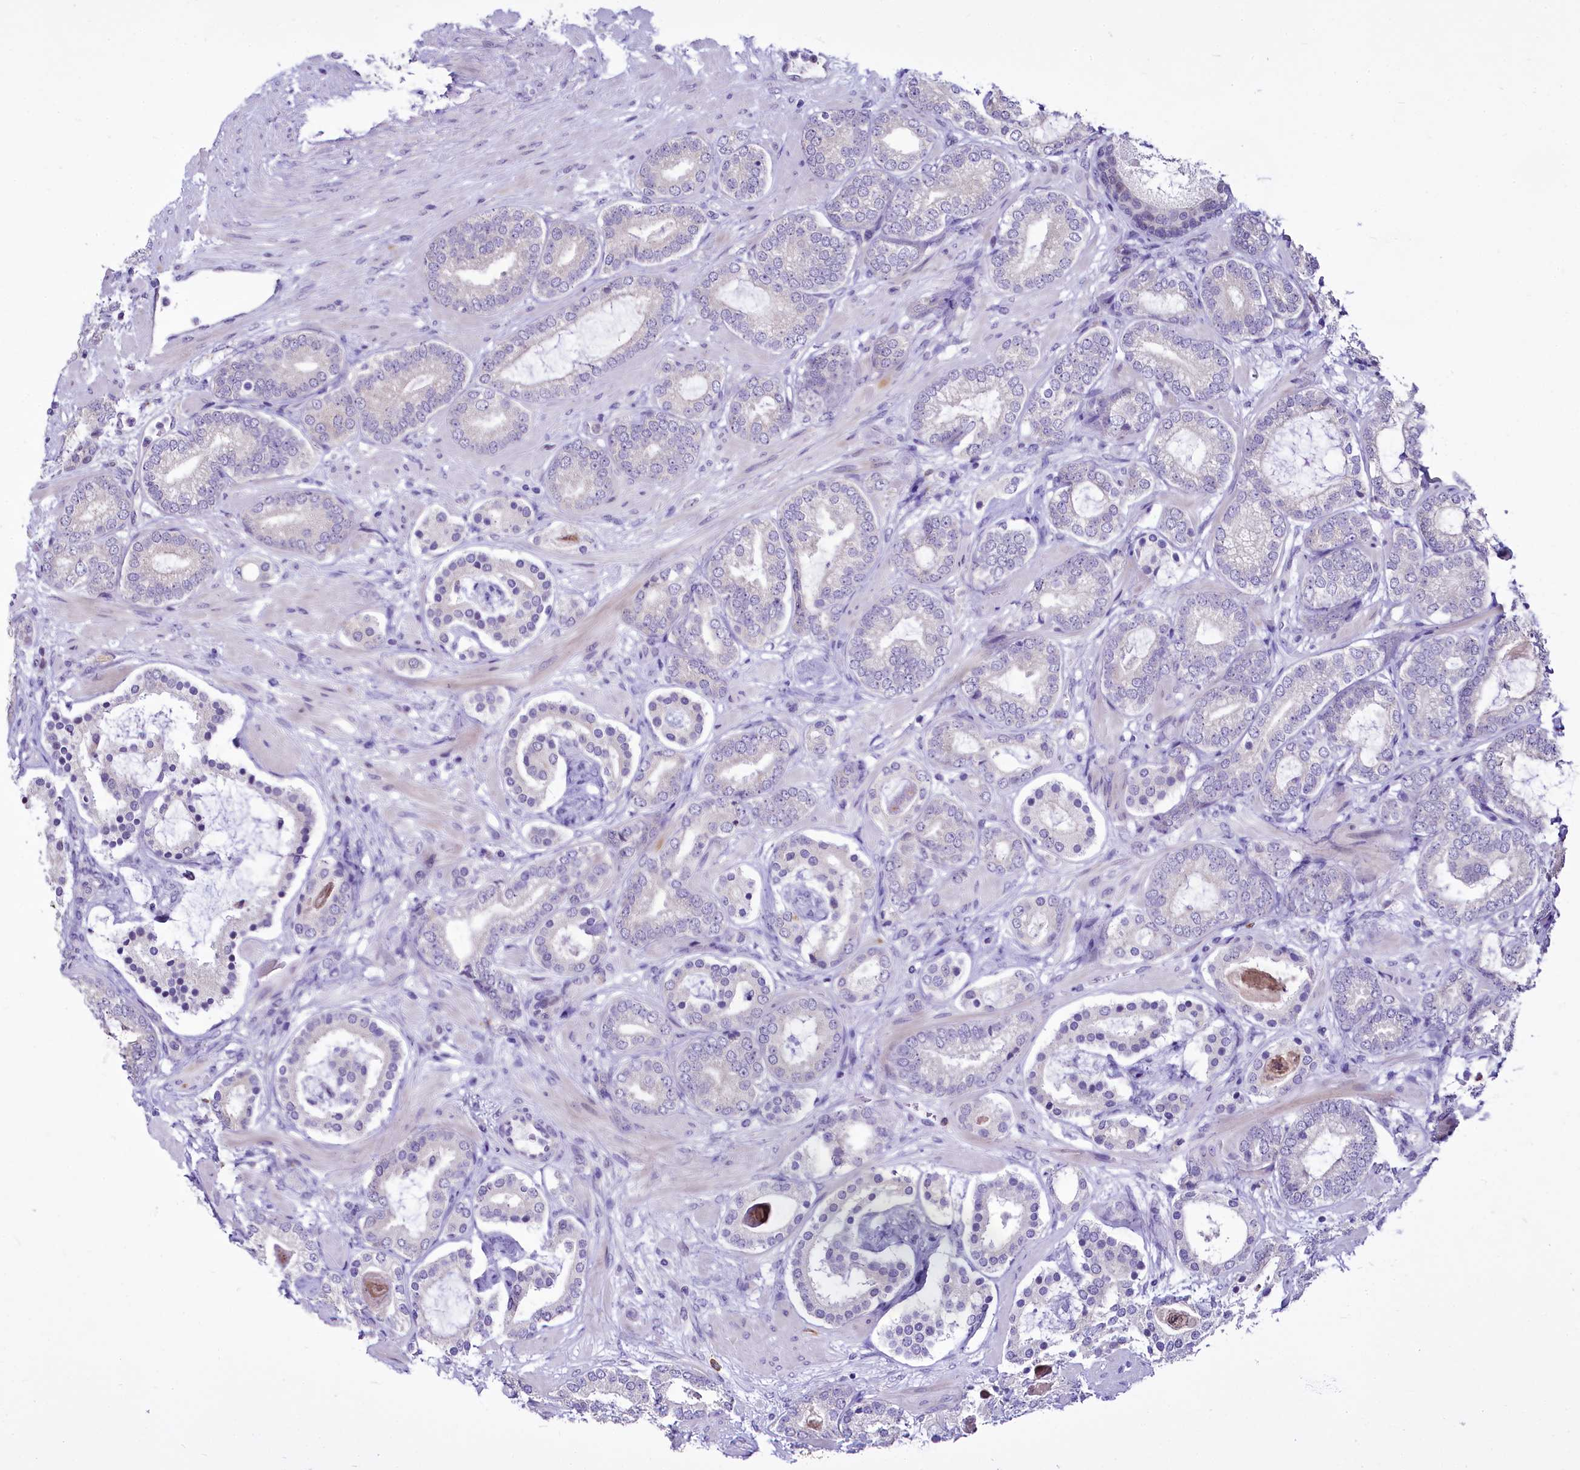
{"staining": {"intensity": "negative", "quantity": "none", "location": "none"}, "tissue": "prostate cancer", "cell_type": "Tumor cells", "image_type": "cancer", "snomed": [{"axis": "morphology", "description": "Adenocarcinoma, High grade"}, {"axis": "topography", "description": "Prostate"}], "caption": "Immunohistochemistry (IHC) micrograph of neoplastic tissue: human prostate high-grade adenocarcinoma stained with DAB (3,3'-diaminobenzidine) reveals no significant protein expression in tumor cells. (Brightfield microscopy of DAB immunohistochemistry (IHC) at high magnification).", "gene": "BANK1", "patient": {"sex": "male", "age": 60}}